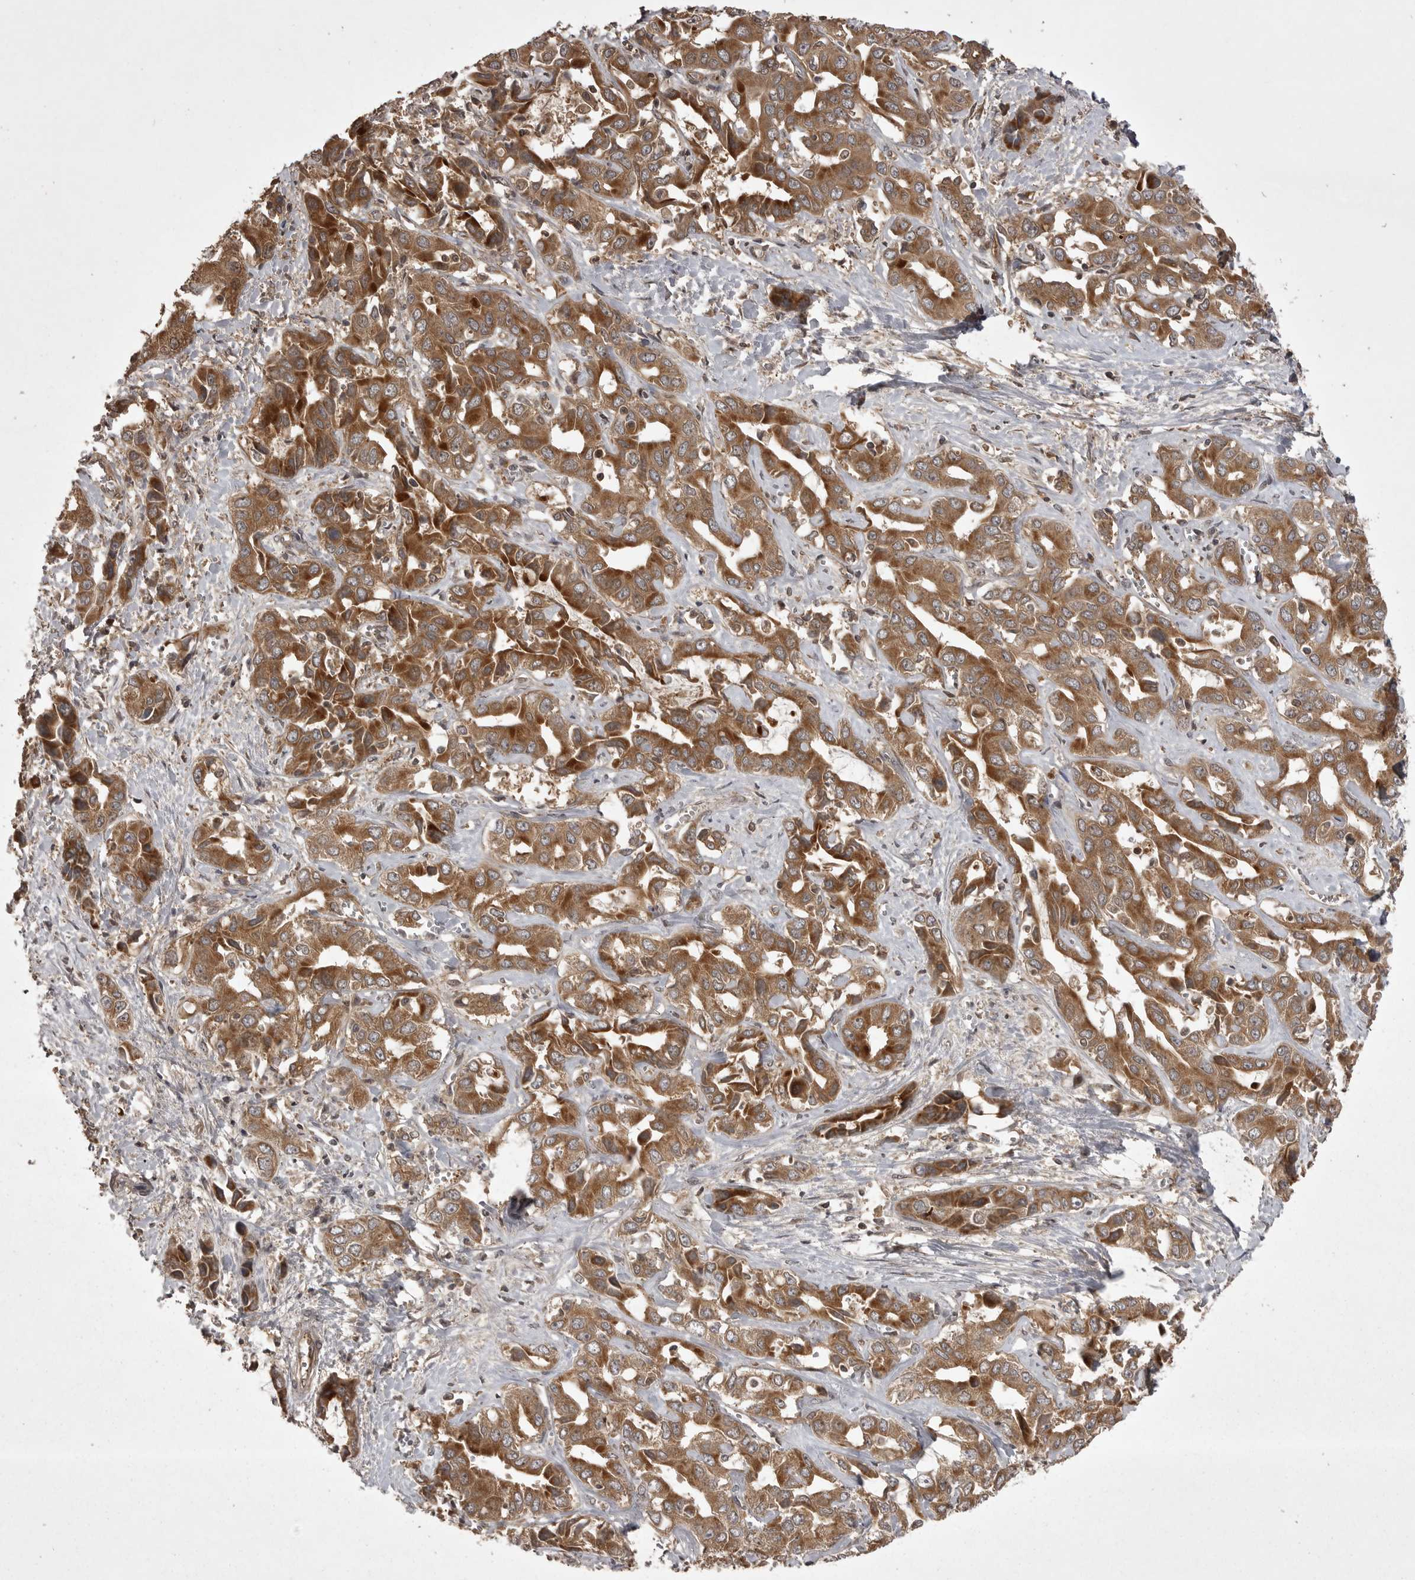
{"staining": {"intensity": "moderate", "quantity": ">75%", "location": "cytoplasmic/membranous"}, "tissue": "liver cancer", "cell_type": "Tumor cells", "image_type": "cancer", "snomed": [{"axis": "morphology", "description": "Cholangiocarcinoma"}, {"axis": "topography", "description": "Liver"}], "caption": "Brown immunohistochemical staining in liver cancer displays moderate cytoplasmic/membranous staining in approximately >75% of tumor cells.", "gene": "STK24", "patient": {"sex": "female", "age": 52}}